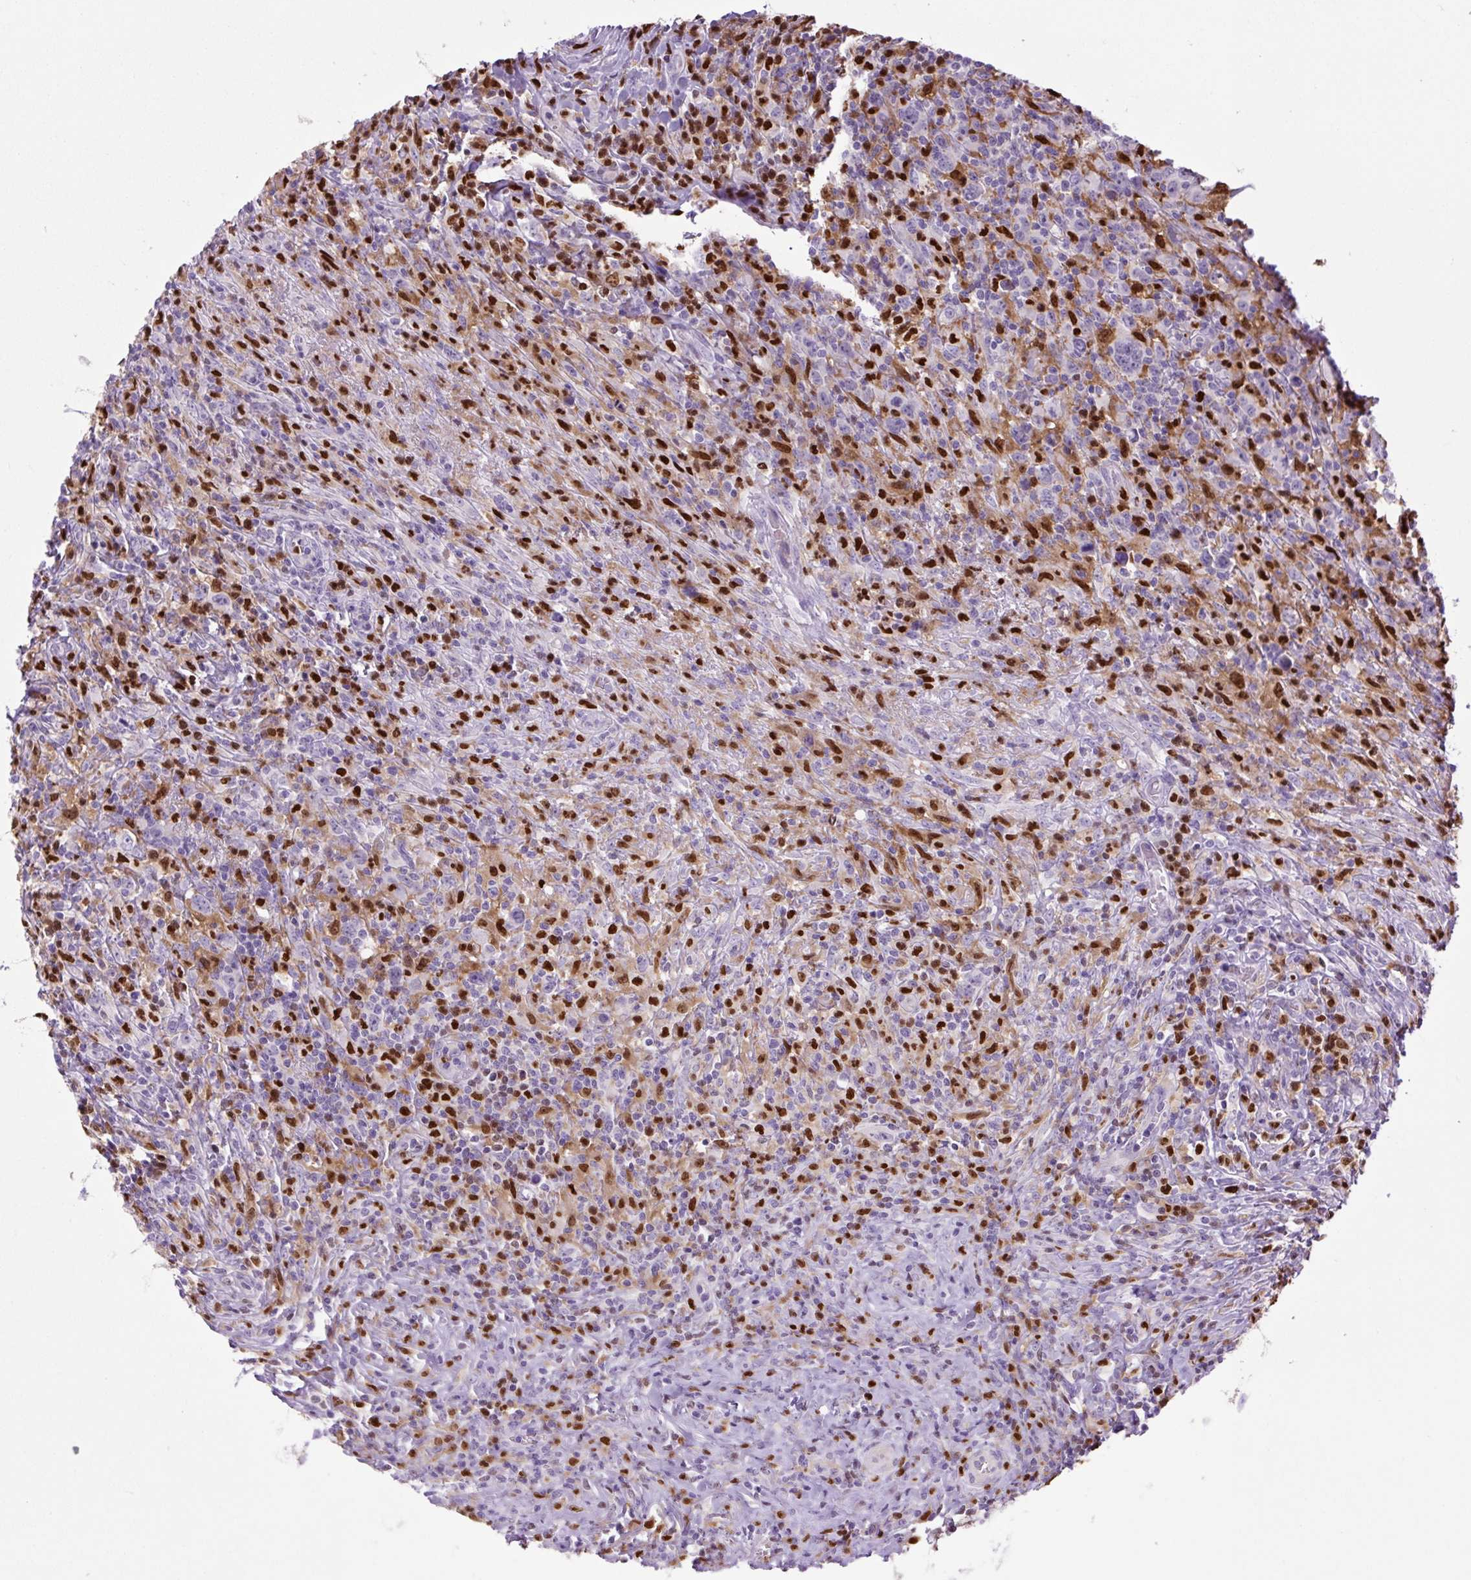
{"staining": {"intensity": "negative", "quantity": "none", "location": "none"}, "tissue": "lymphoma", "cell_type": "Tumor cells", "image_type": "cancer", "snomed": [{"axis": "morphology", "description": "Hodgkin's disease, NOS"}, {"axis": "topography", "description": "Lymph node"}], "caption": "The immunohistochemistry histopathology image has no significant expression in tumor cells of lymphoma tissue.", "gene": "SPI1", "patient": {"sex": "female", "age": 18}}